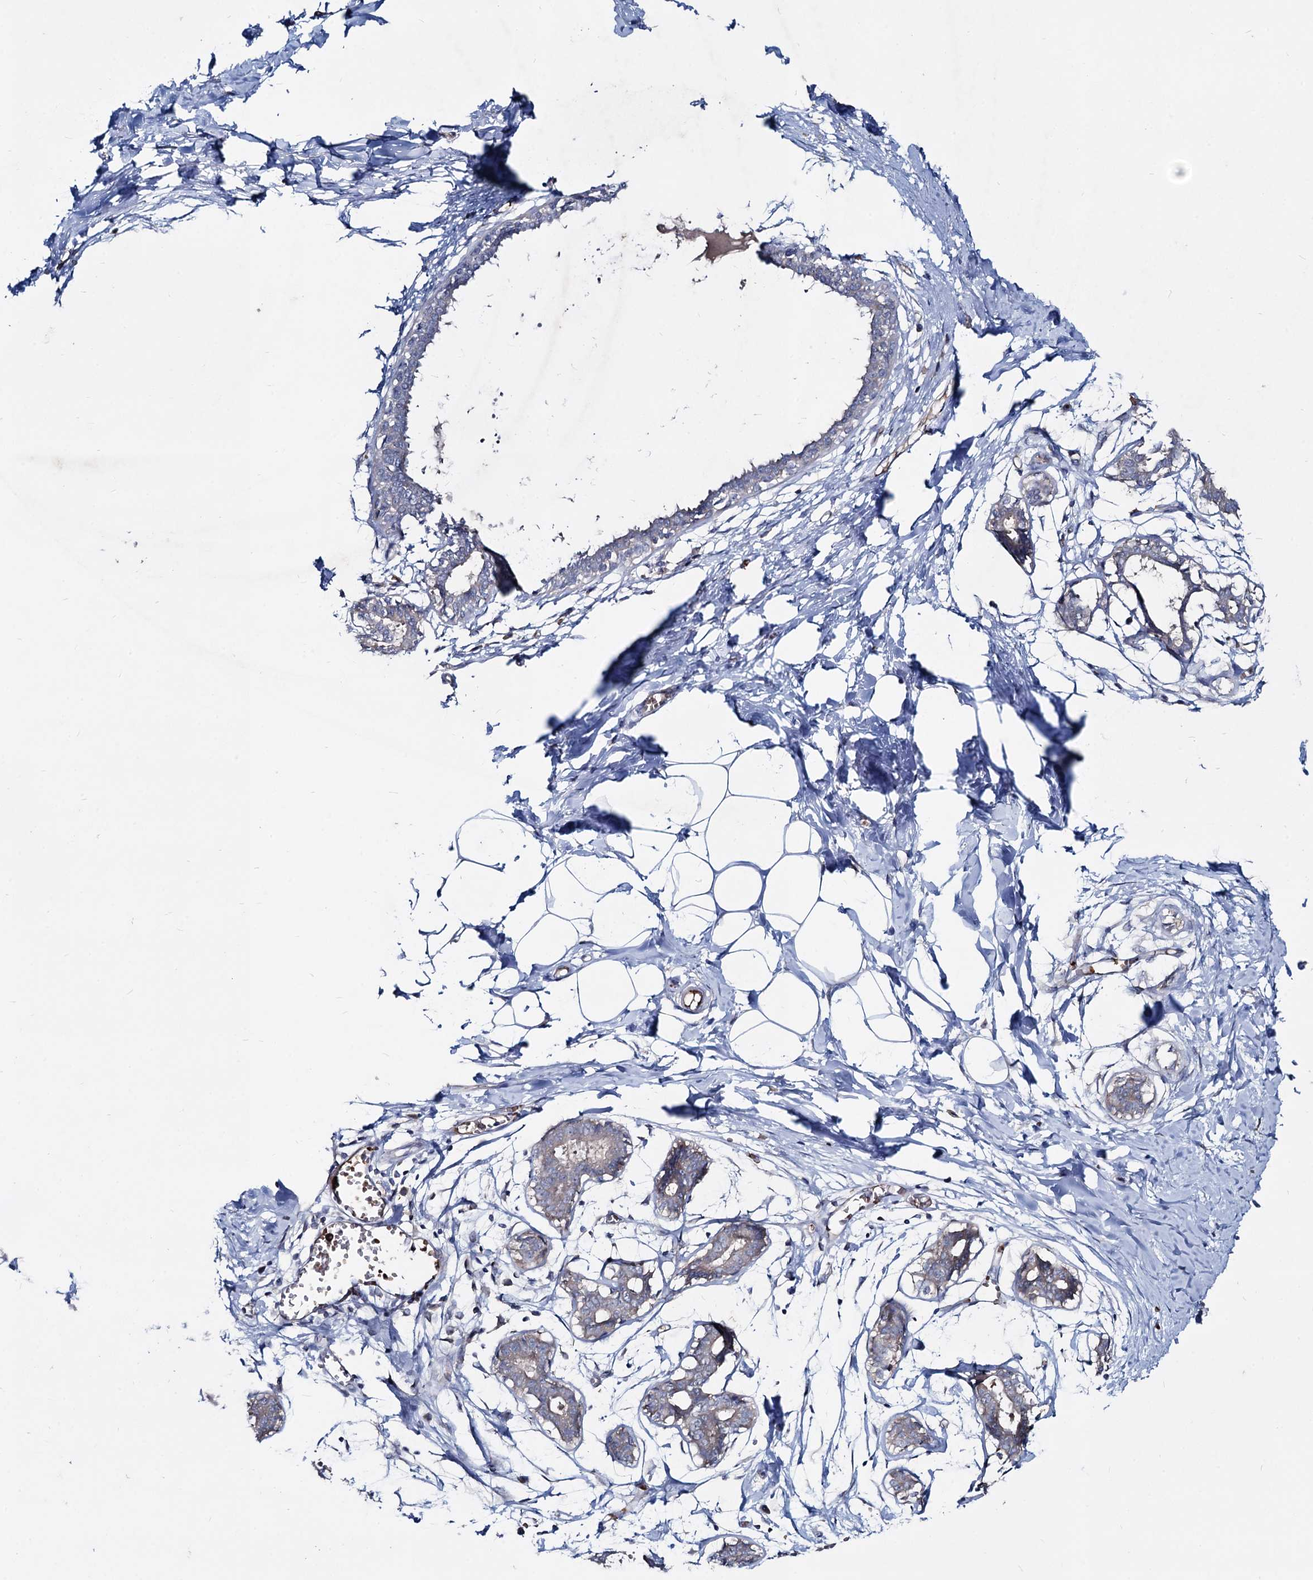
{"staining": {"intensity": "negative", "quantity": "none", "location": "none"}, "tissue": "breast", "cell_type": "Adipocytes", "image_type": "normal", "snomed": [{"axis": "morphology", "description": "Normal tissue, NOS"}, {"axis": "topography", "description": "Breast"}], "caption": "The IHC micrograph has no significant expression in adipocytes of breast.", "gene": "RNF6", "patient": {"sex": "female", "age": 27}}